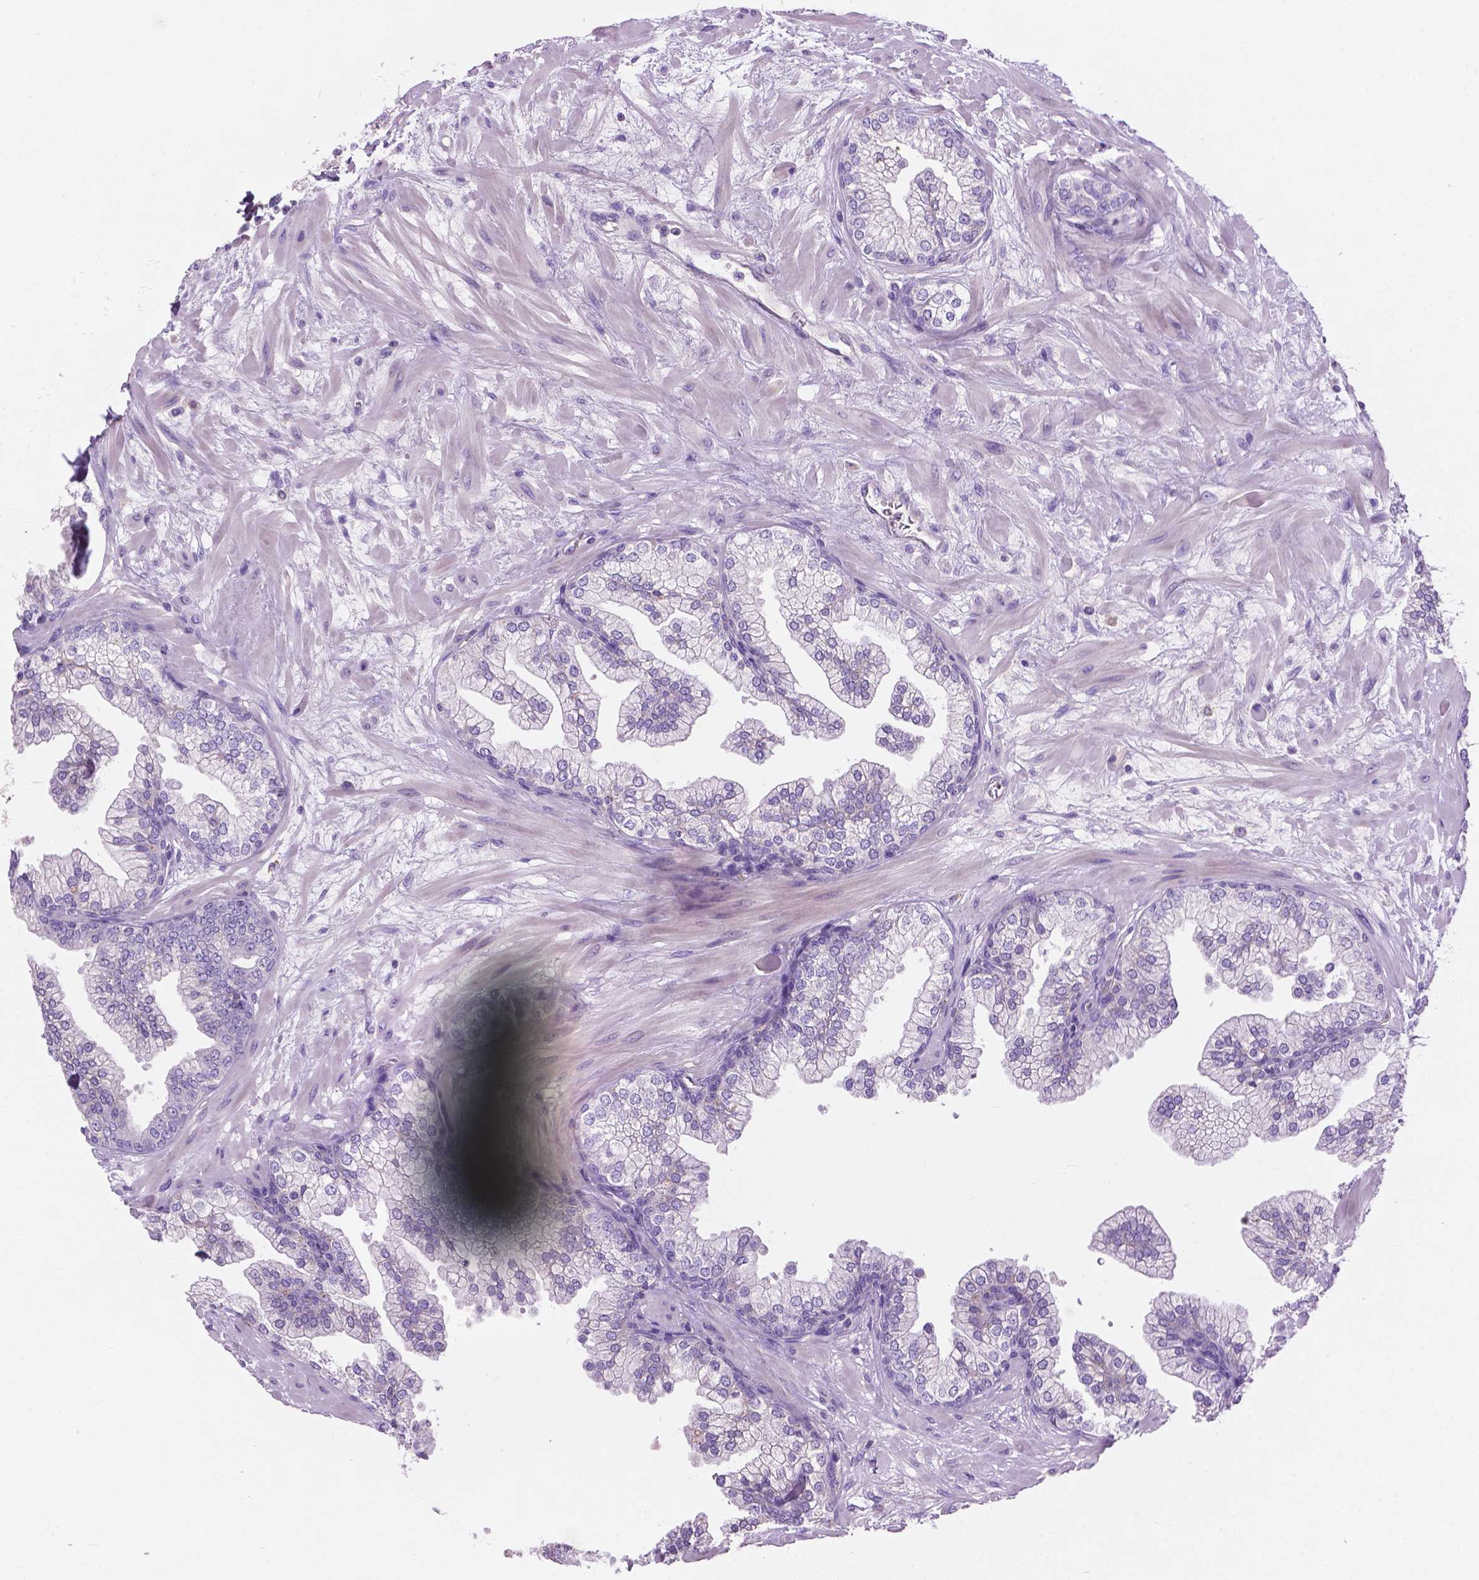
{"staining": {"intensity": "negative", "quantity": "none", "location": "none"}, "tissue": "prostate", "cell_type": "Glandular cells", "image_type": "normal", "snomed": [{"axis": "morphology", "description": "Normal tissue, NOS"}, {"axis": "topography", "description": "Prostate"}, {"axis": "topography", "description": "Peripheral nerve tissue"}], "caption": "The immunohistochemistry (IHC) histopathology image has no significant staining in glandular cells of prostate. Brightfield microscopy of immunohistochemistry (IHC) stained with DAB (brown) and hematoxylin (blue), captured at high magnification.", "gene": "NOXO1", "patient": {"sex": "male", "age": 61}}